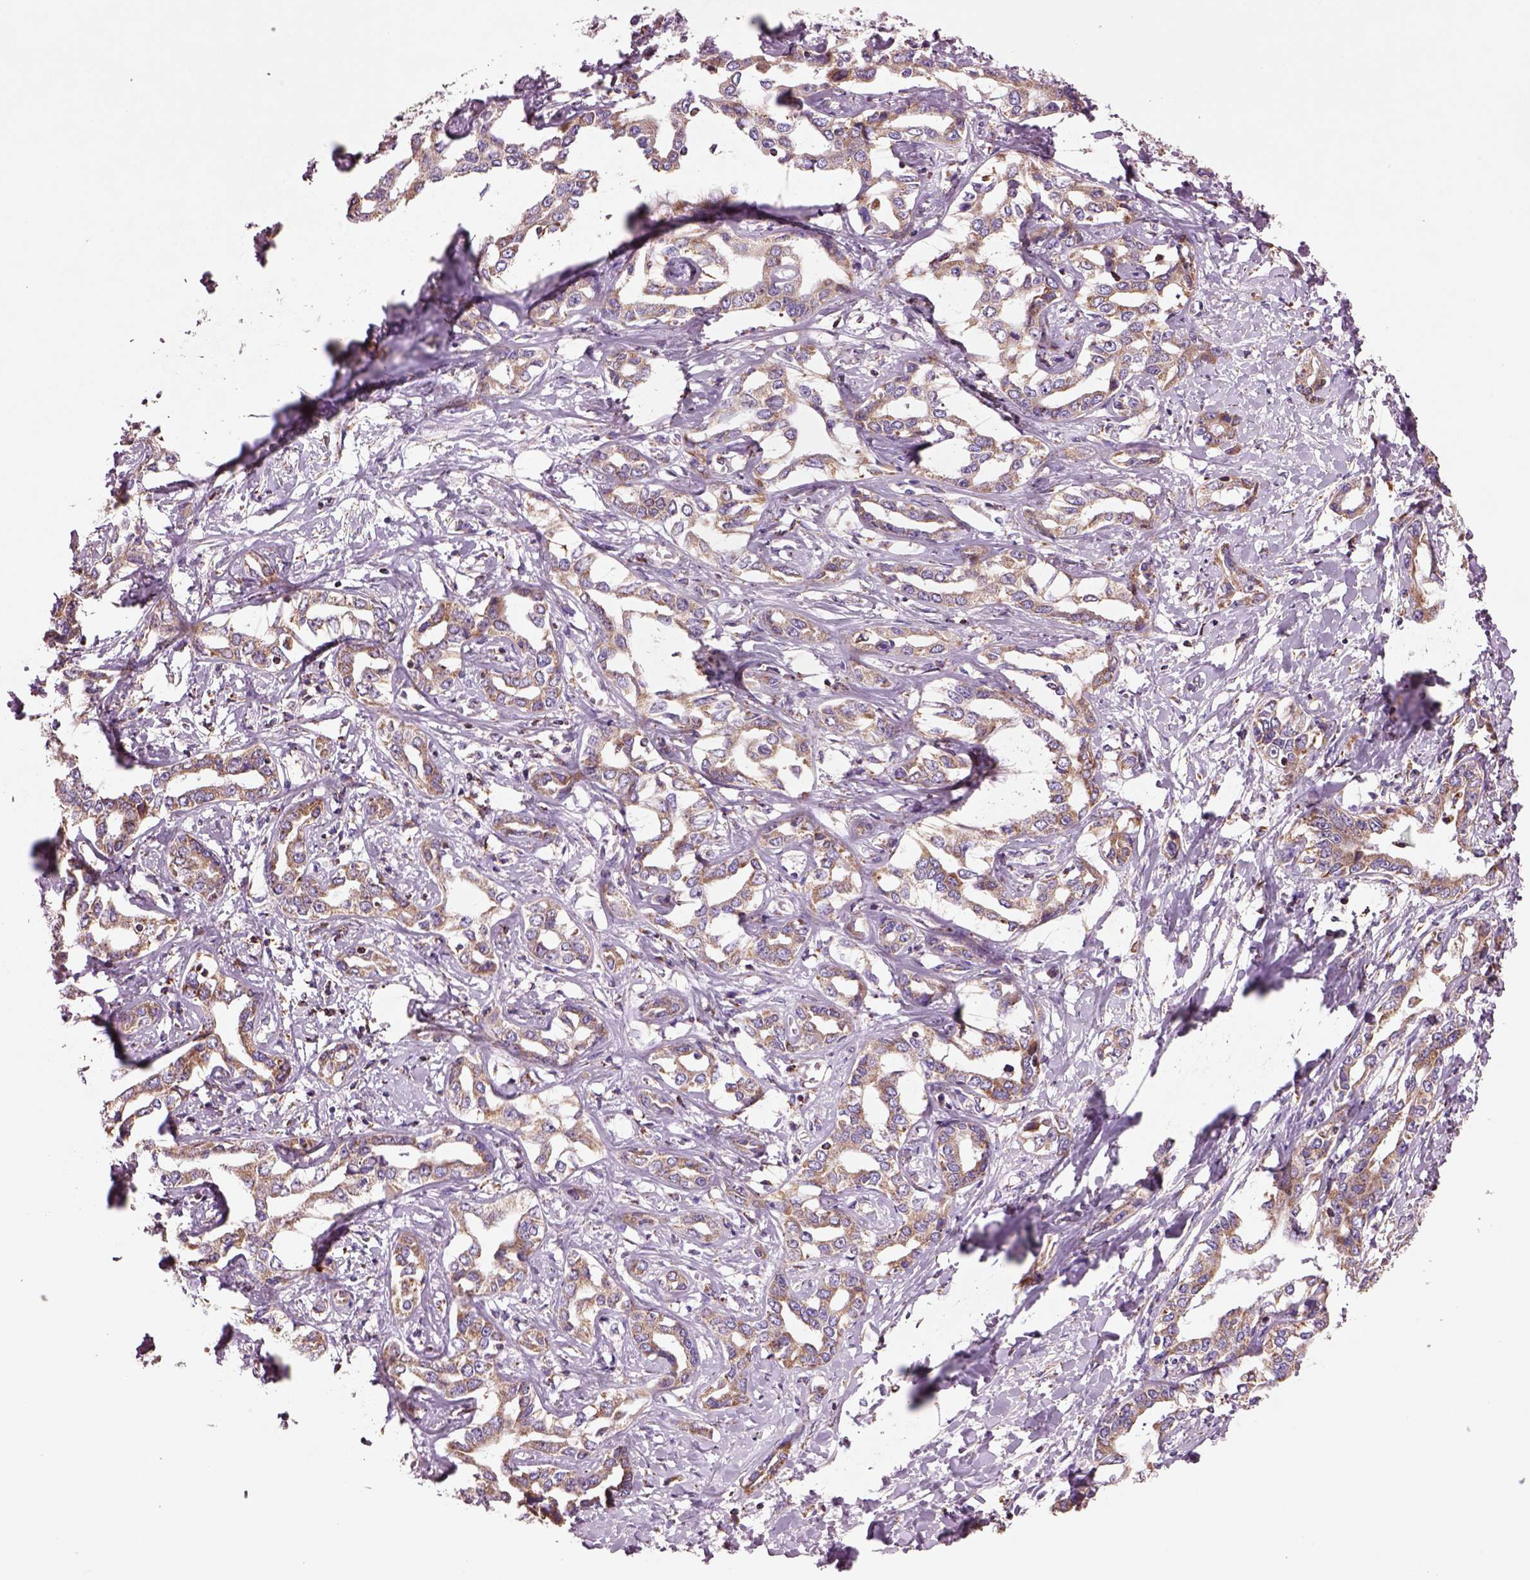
{"staining": {"intensity": "moderate", "quantity": ">75%", "location": "cytoplasmic/membranous"}, "tissue": "liver cancer", "cell_type": "Tumor cells", "image_type": "cancer", "snomed": [{"axis": "morphology", "description": "Cholangiocarcinoma"}, {"axis": "topography", "description": "Liver"}], "caption": "Human liver cancer stained with a brown dye shows moderate cytoplasmic/membranous positive positivity in approximately >75% of tumor cells.", "gene": "SLC25A24", "patient": {"sex": "male", "age": 59}}